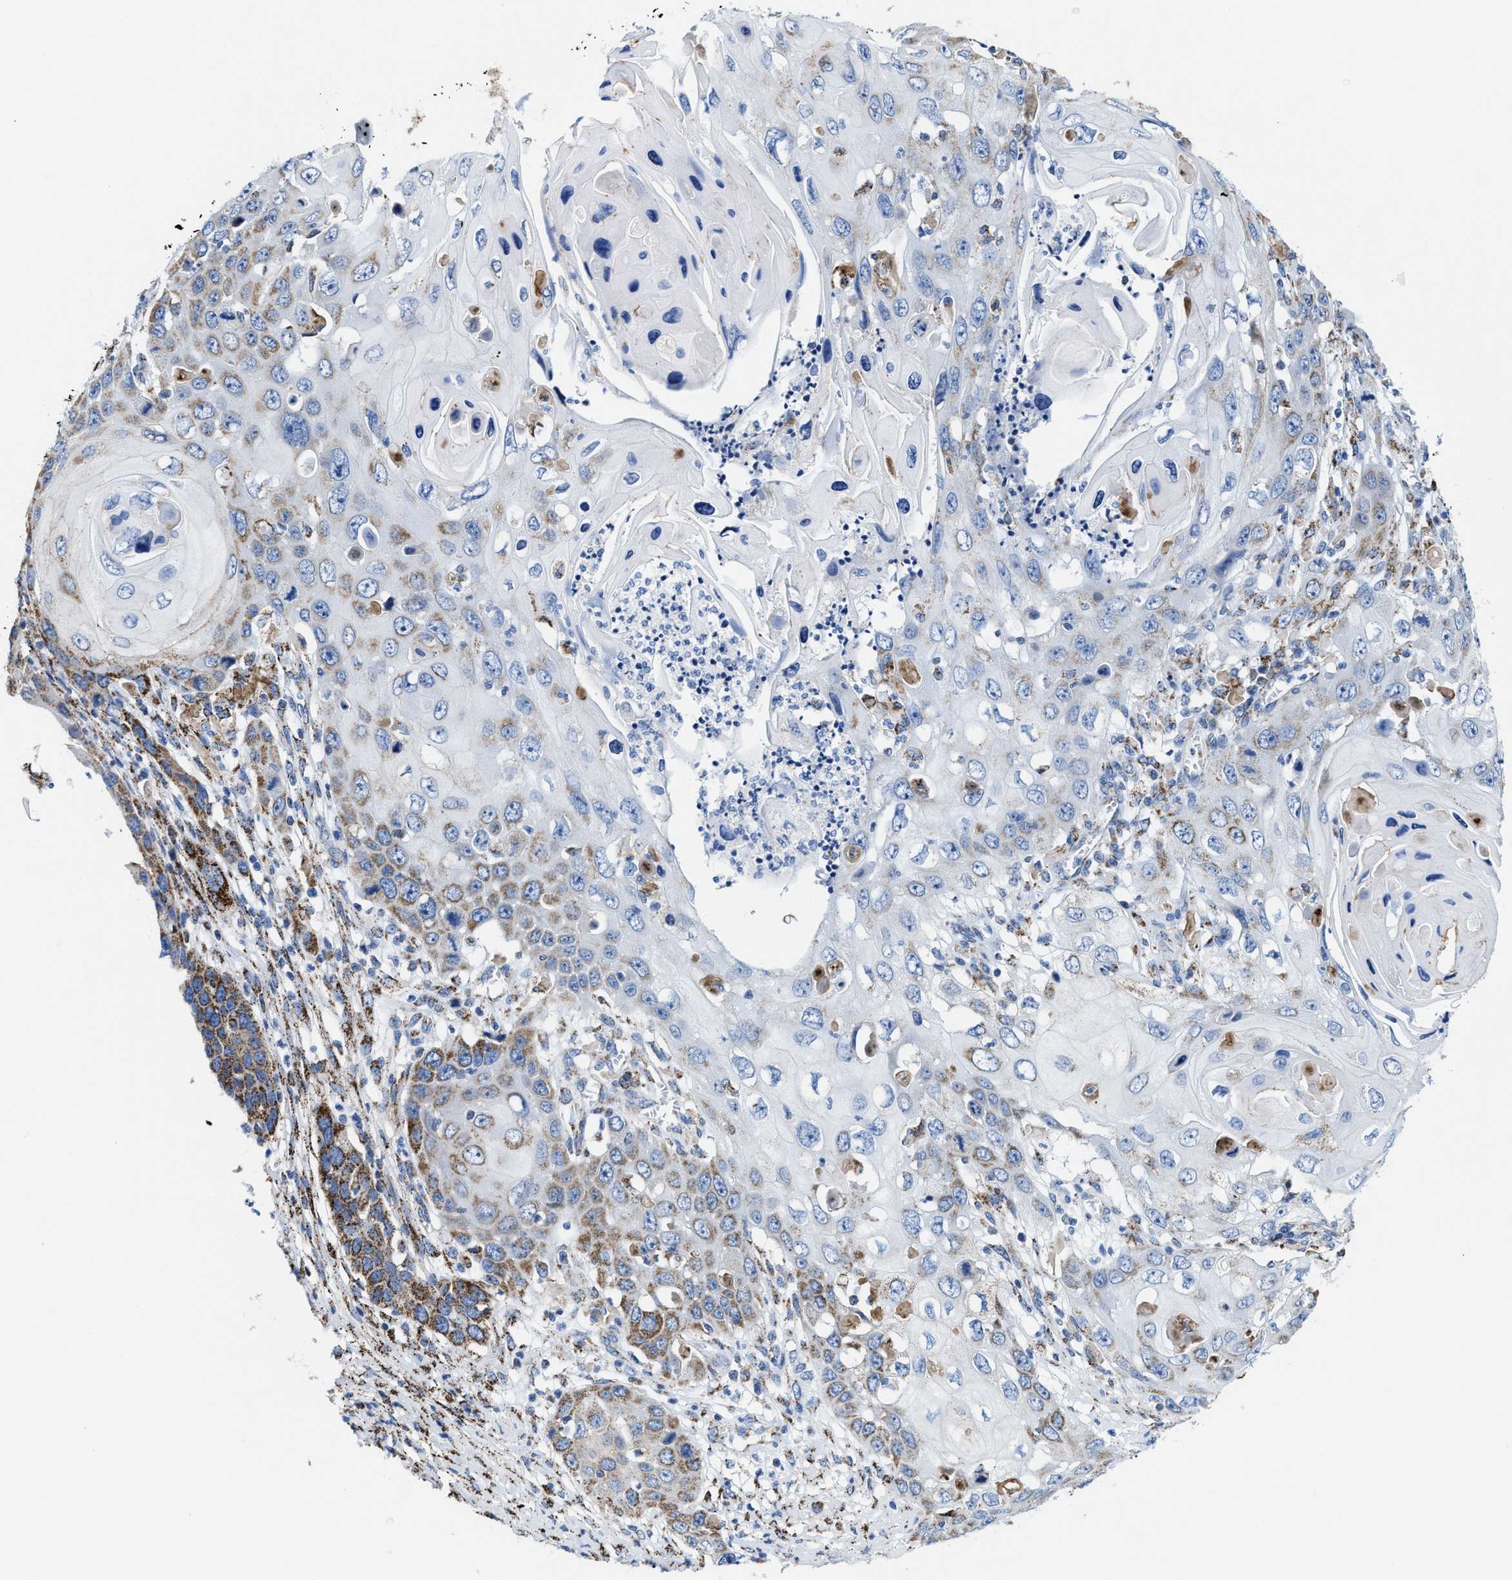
{"staining": {"intensity": "moderate", "quantity": "<25%", "location": "cytoplasmic/membranous"}, "tissue": "skin cancer", "cell_type": "Tumor cells", "image_type": "cancer", "snomed": [{"axis": "morphology", "description": "Squamous cell carcinoma, NOS"}, {"axis": "topography", "description": "Skin"}], "caption": "Skin cancer (squamous cell carcinoma) stained with a brown dye shows moderate cytoplasmic/membranous positive staining in about <25% of tumor cells.", "gene": "ALDH1B1", "patient": {"sex": "male", "age": 55}}